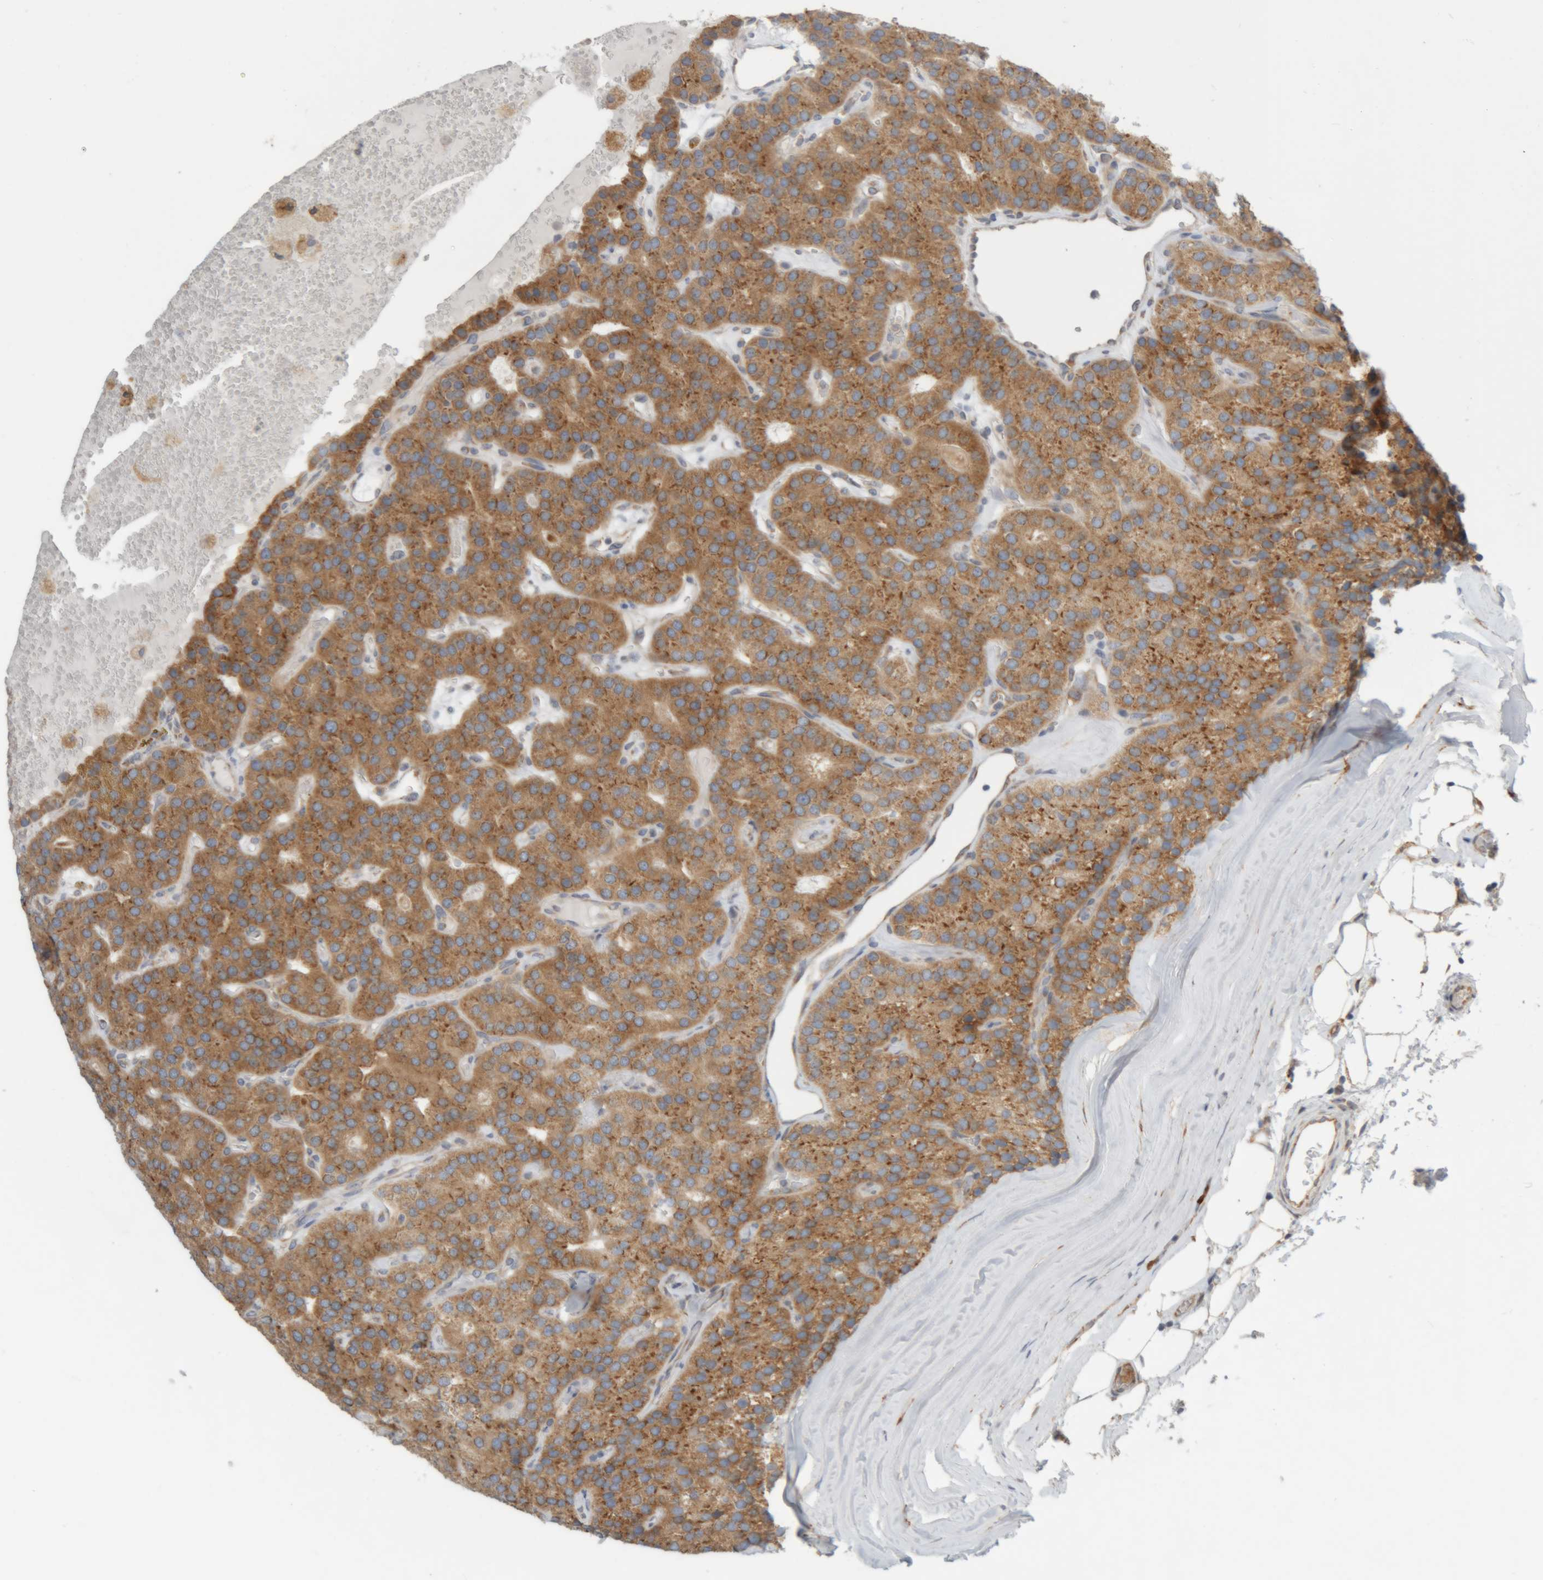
{"staining": {"intensity": "moderate", "quantity": ">75%", "location": "cytoplasmic/membranous"}, "tissue": "parathyroid gland", "cell_type": "Glandular cells", "image_type": "normal", "snomed": [{"axis": "morphology", "description": "Normal tissue, NOS"}, {"axis": "morphology", "description": "Adenoma, NOS"}, {"axis": "topography", "description": "Parathyroid gland"}], "caption": "This histopathology image reveals IHC staining of unremarkable human parathyroid gland, with medium moderate cytoplasmic/membranous staining in approximately >75% of glandular cells.", "gene": "RPN2", "patient": {"sex": "female", "age": 86}}